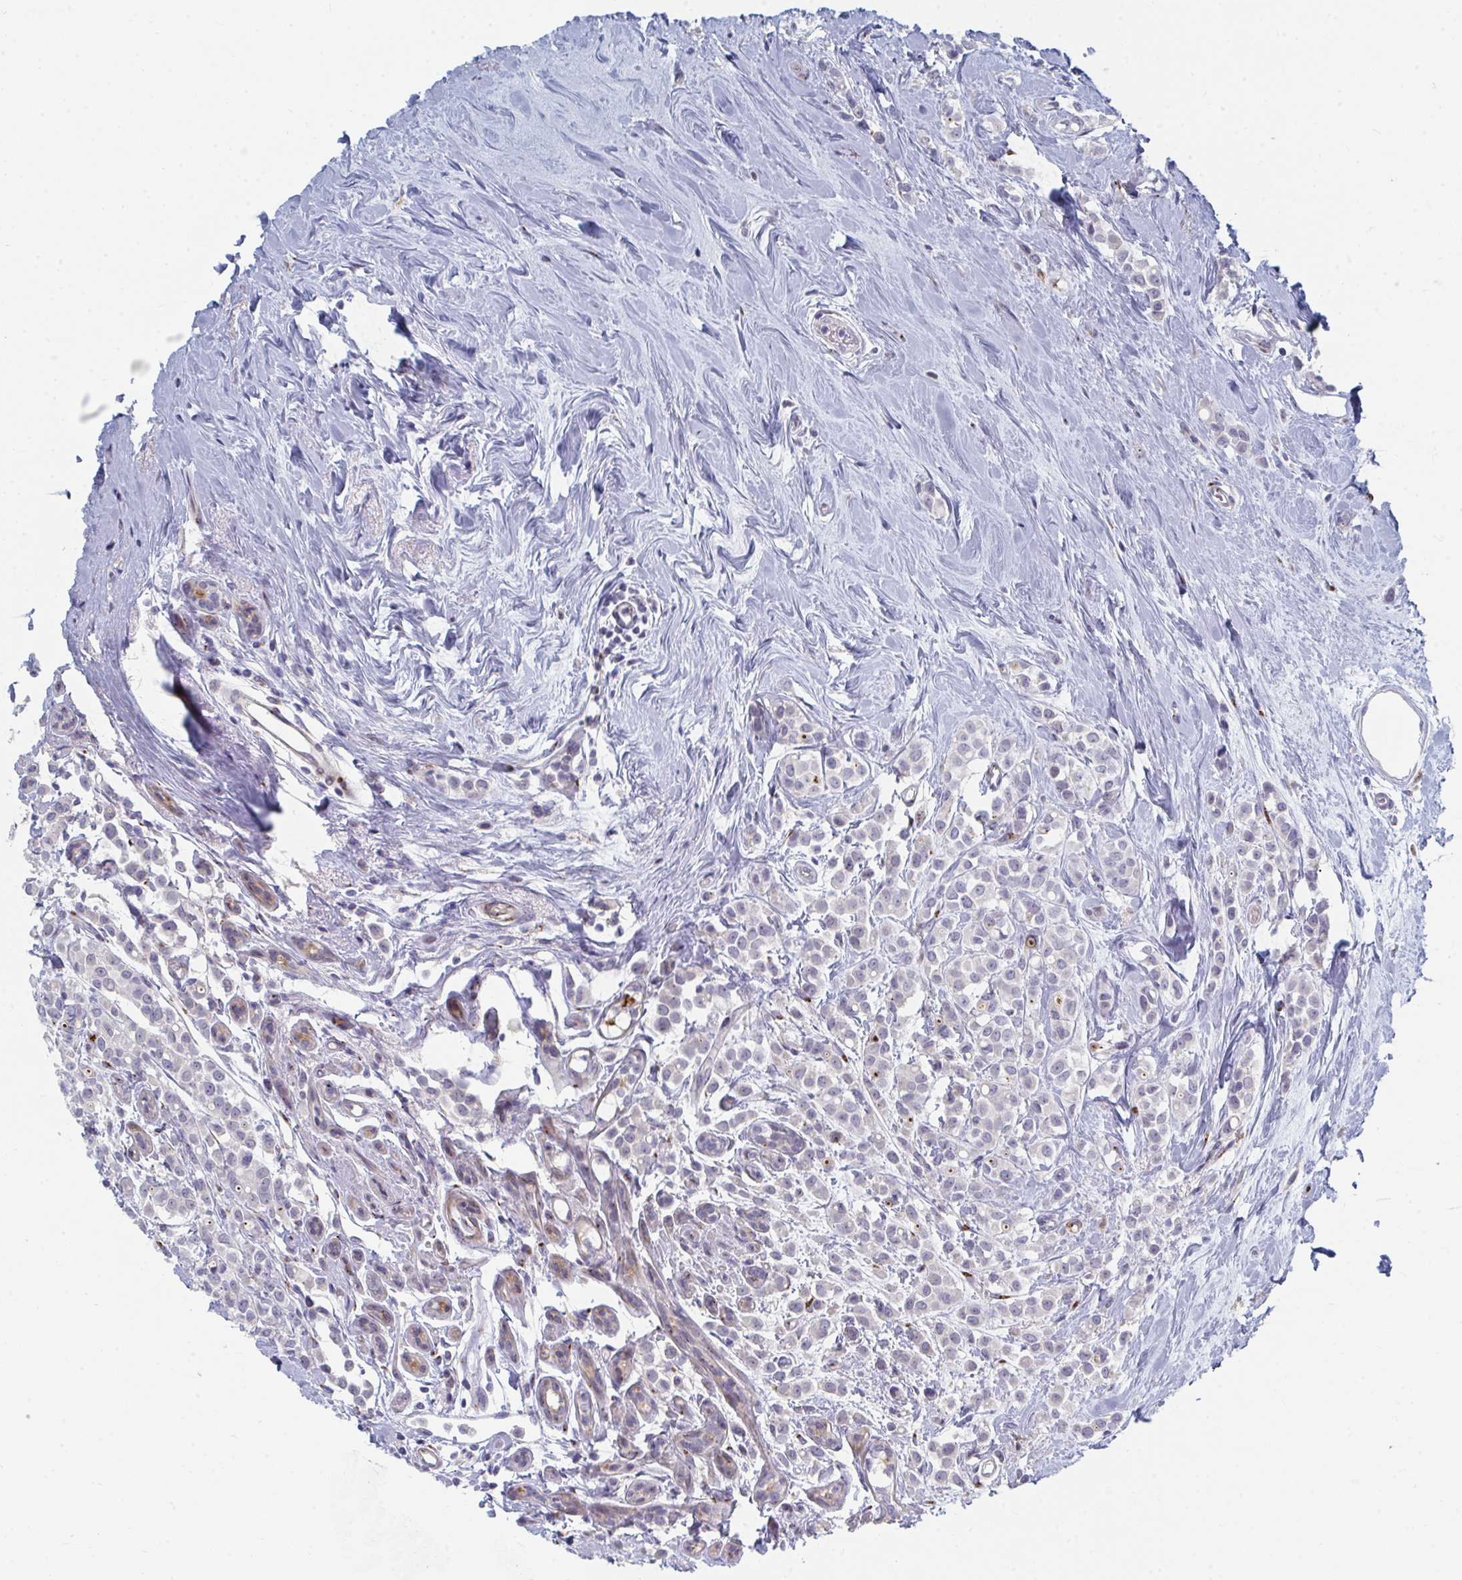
{"staining": {"intensity": "negative", "quantity": "none", "location": "none"}, "tissue": "breast cancer", "cell_type": "Tumor cells", "image_type": "cancer", "snomed": [{"axis": "morphology", "description": "Lobular carcinoma"}, {"axis": "topography", "description": "Breast"}], "caption": "DAB (3,3'-diaminobenzidine) immunohistochemical staining of breast cancer exhibits no significant positivity in tumor cells.", "gene": "PSMG1", "patient": {"sex": "female", "age": 68}}